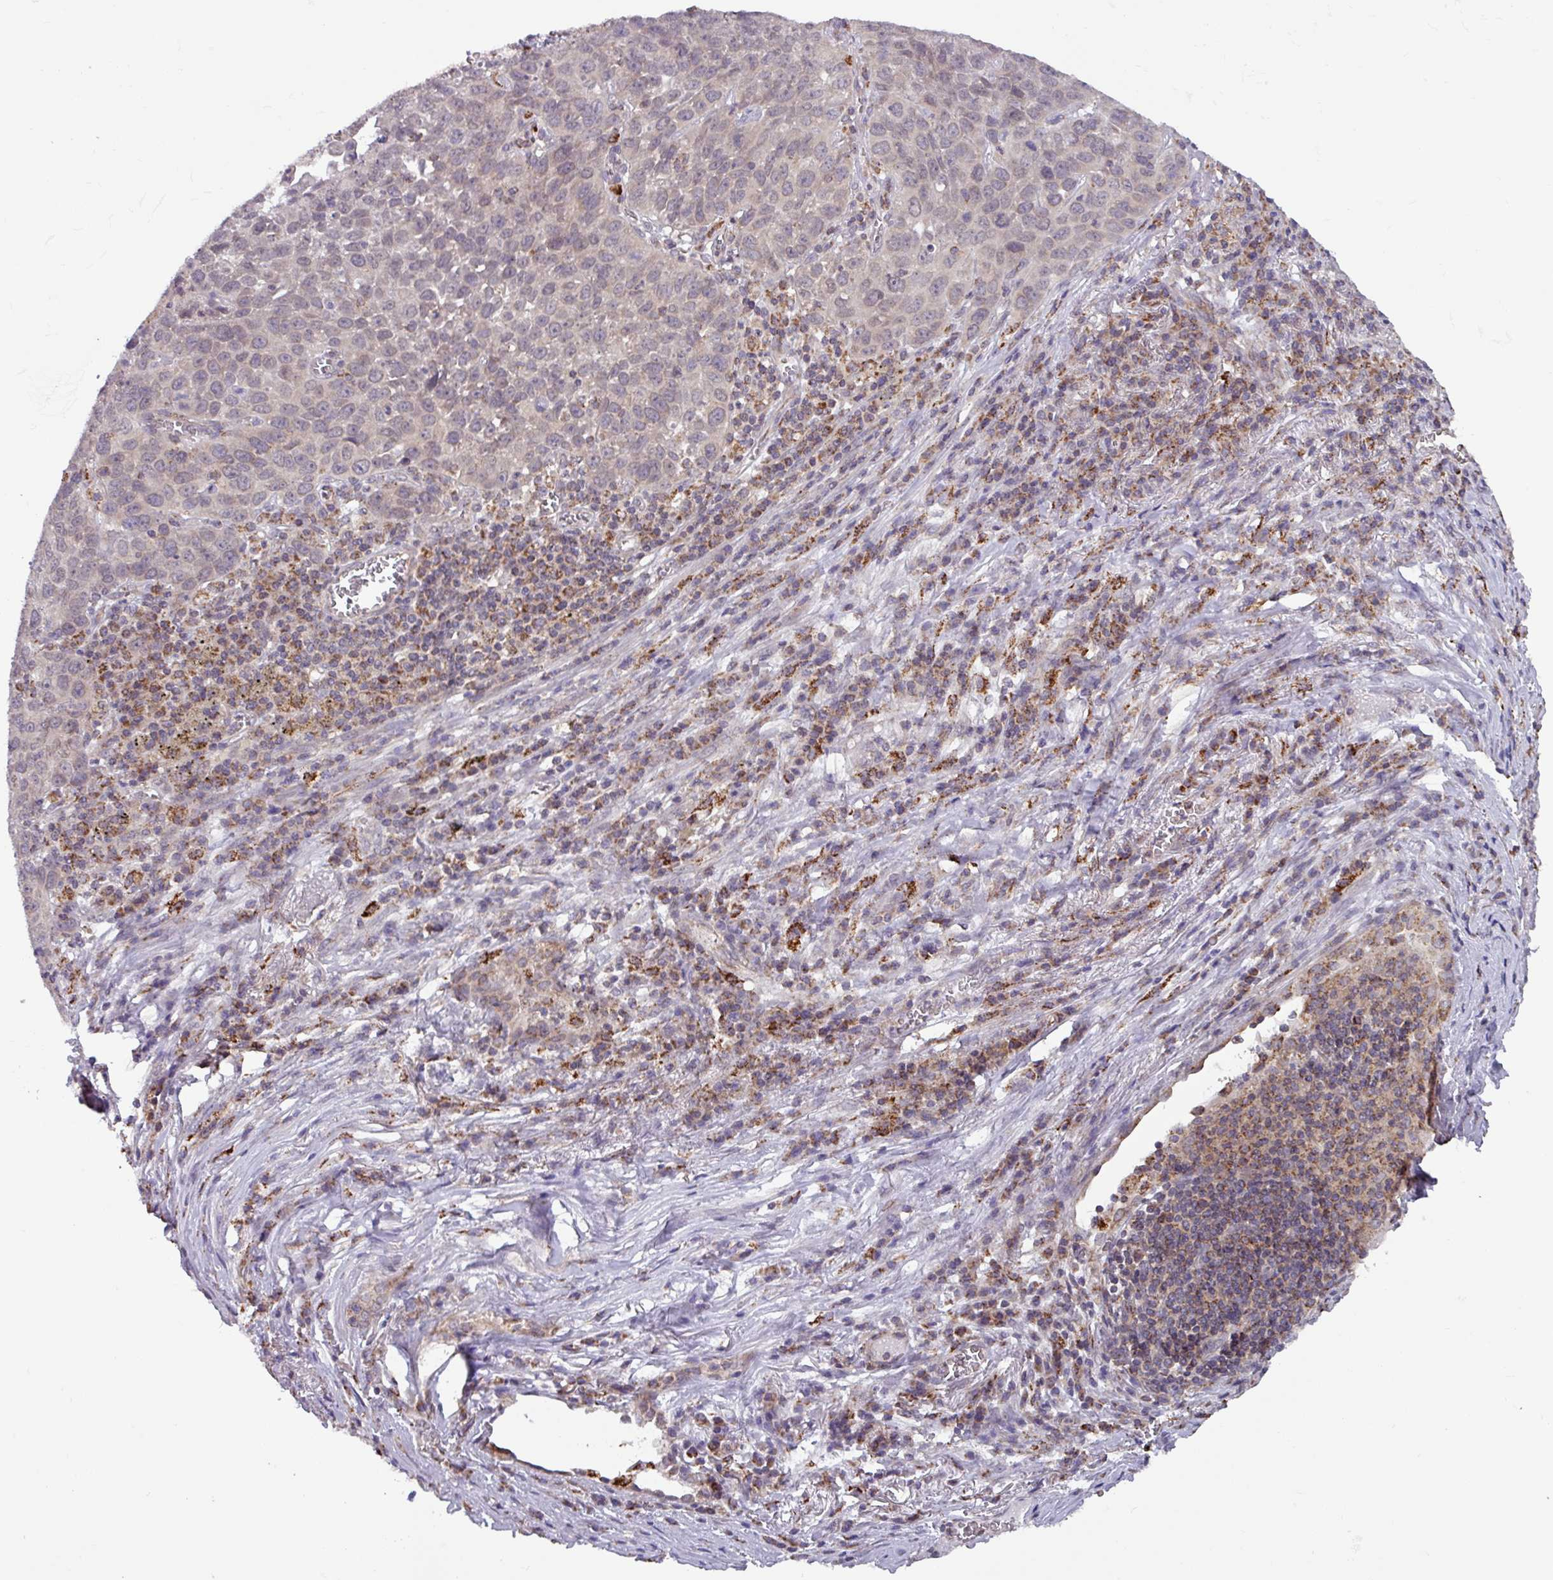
{"staining": {"intensity": "negative", "quantity": "none", "location": "none"}, "tissue": "lung cancer", "cell_type": "Tumor cells", "image_type": "cancer", "snomed": [{"axis": "morphology", "description": "Squamous cell carcinoma, NOS"}, {"axis": "topography", "description": "Lung"}], "caption": "This is an immunohistochemistry (IHC) image of human lung squamous cell carcinoma. There is no staining in tumor cells.", "gene": "AKIRIN1", "patient": {"sex": "male", "age": 76}}